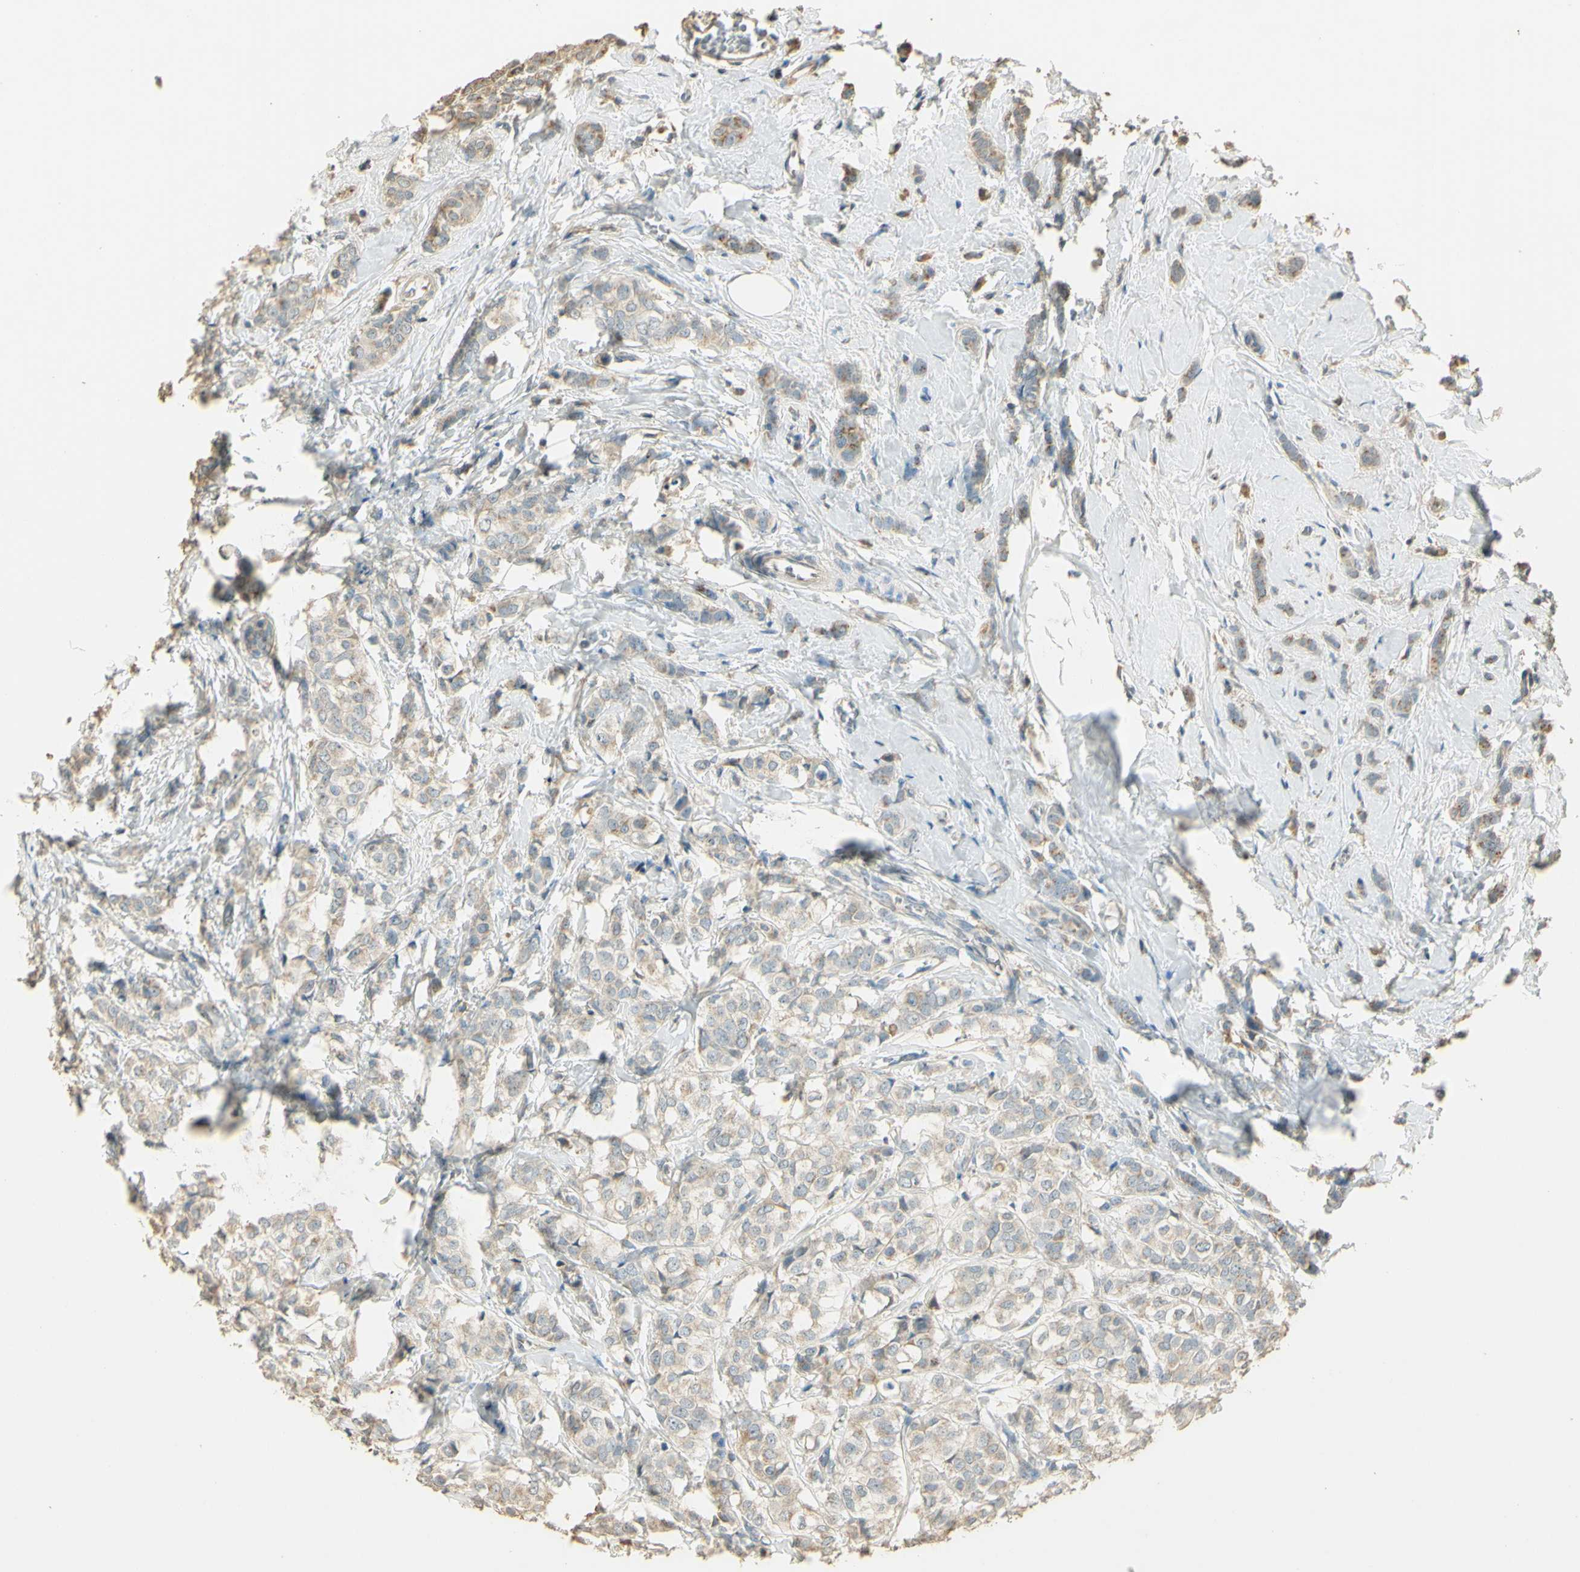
{"staining": {"intensity": "weak", "quantity": "25%-75%", "location": "cytoplasmic/membranous"}, "tissue": "breast cancer", "cell_type": "Tumor cells", "image_type": "cancer", "snomed": [{"axis": "morphology", "description": "Lobular carcinoma"}, {"axis": "topography", "description": "Breast"}], "caption": "About 25%-75% of tumor cells in breast cancer demonstrate weak cytoplasmic/membranous protein expression as visualized by brown immunohistochemical staining.", "gene": "UXS1", "patient": {"sex": "female", "age": 60}}